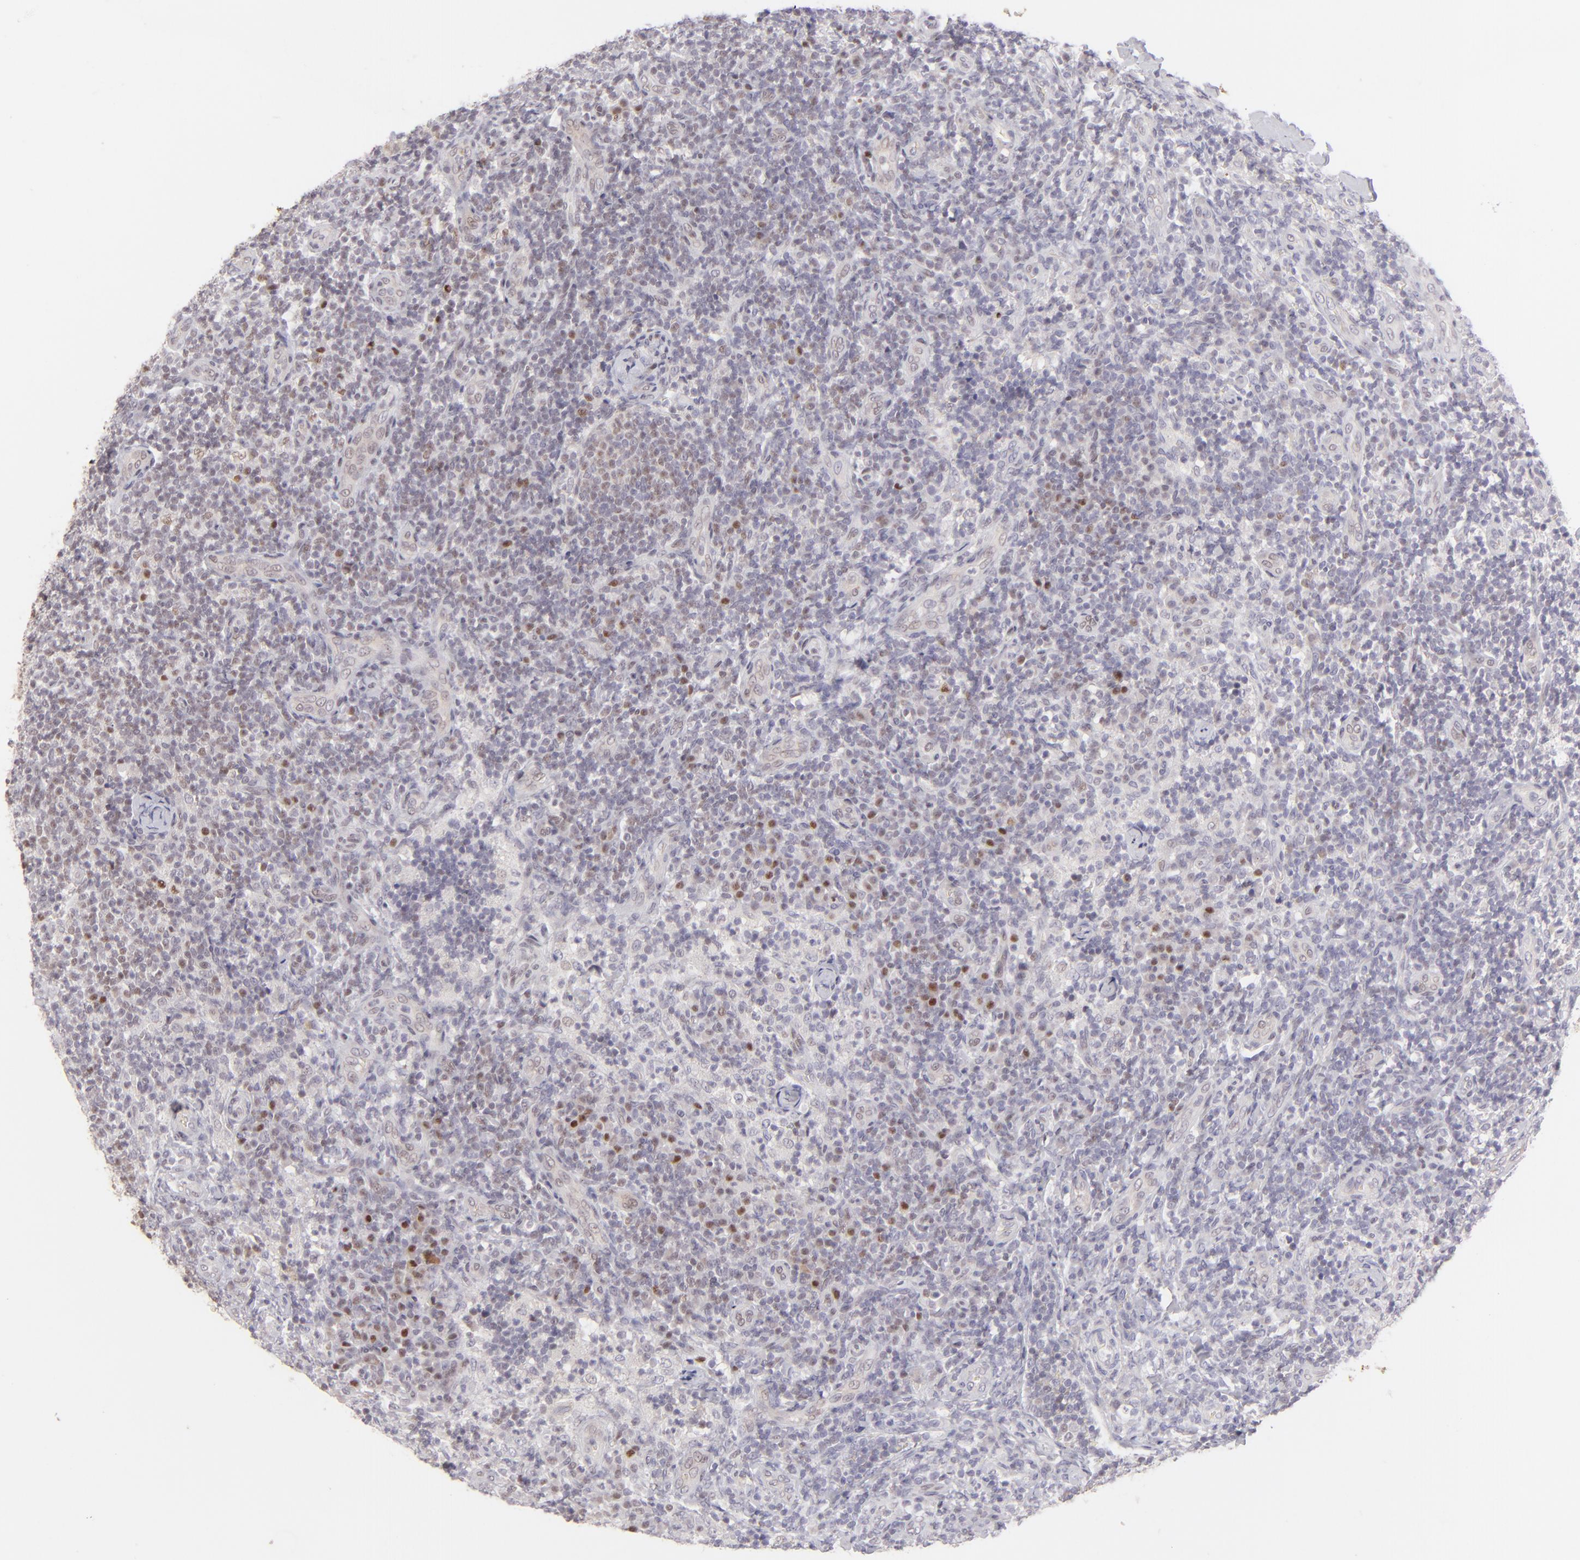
{"staining": {"intensity": "moderate", "quantity": "<25%", "location": "nuclear"}, "tissue": "lymph node", "cell_type": "Non-germinal center cells", "image_type": "normal", "snomed": [{"axis": "morphology", "description": "Normal tissue, NOS"}, {"axis": "morphology", "description": "Inflammation, NOS"}, {"axis": "topography", "description": "Lymph node"}], "caption": "DAB immunohistochemical staining of normal lymph node reveals moderate nuclear protein positivity in about <25% of non-germinal center cells. The staining was performed using DAB (3,3'-diaminobenzidine), with brown indicating positive protein expression. Nuclei are stained blue with hematoxylin.", "gene": "POU2F1", "patient": {"sex": "male", "age": 46}}